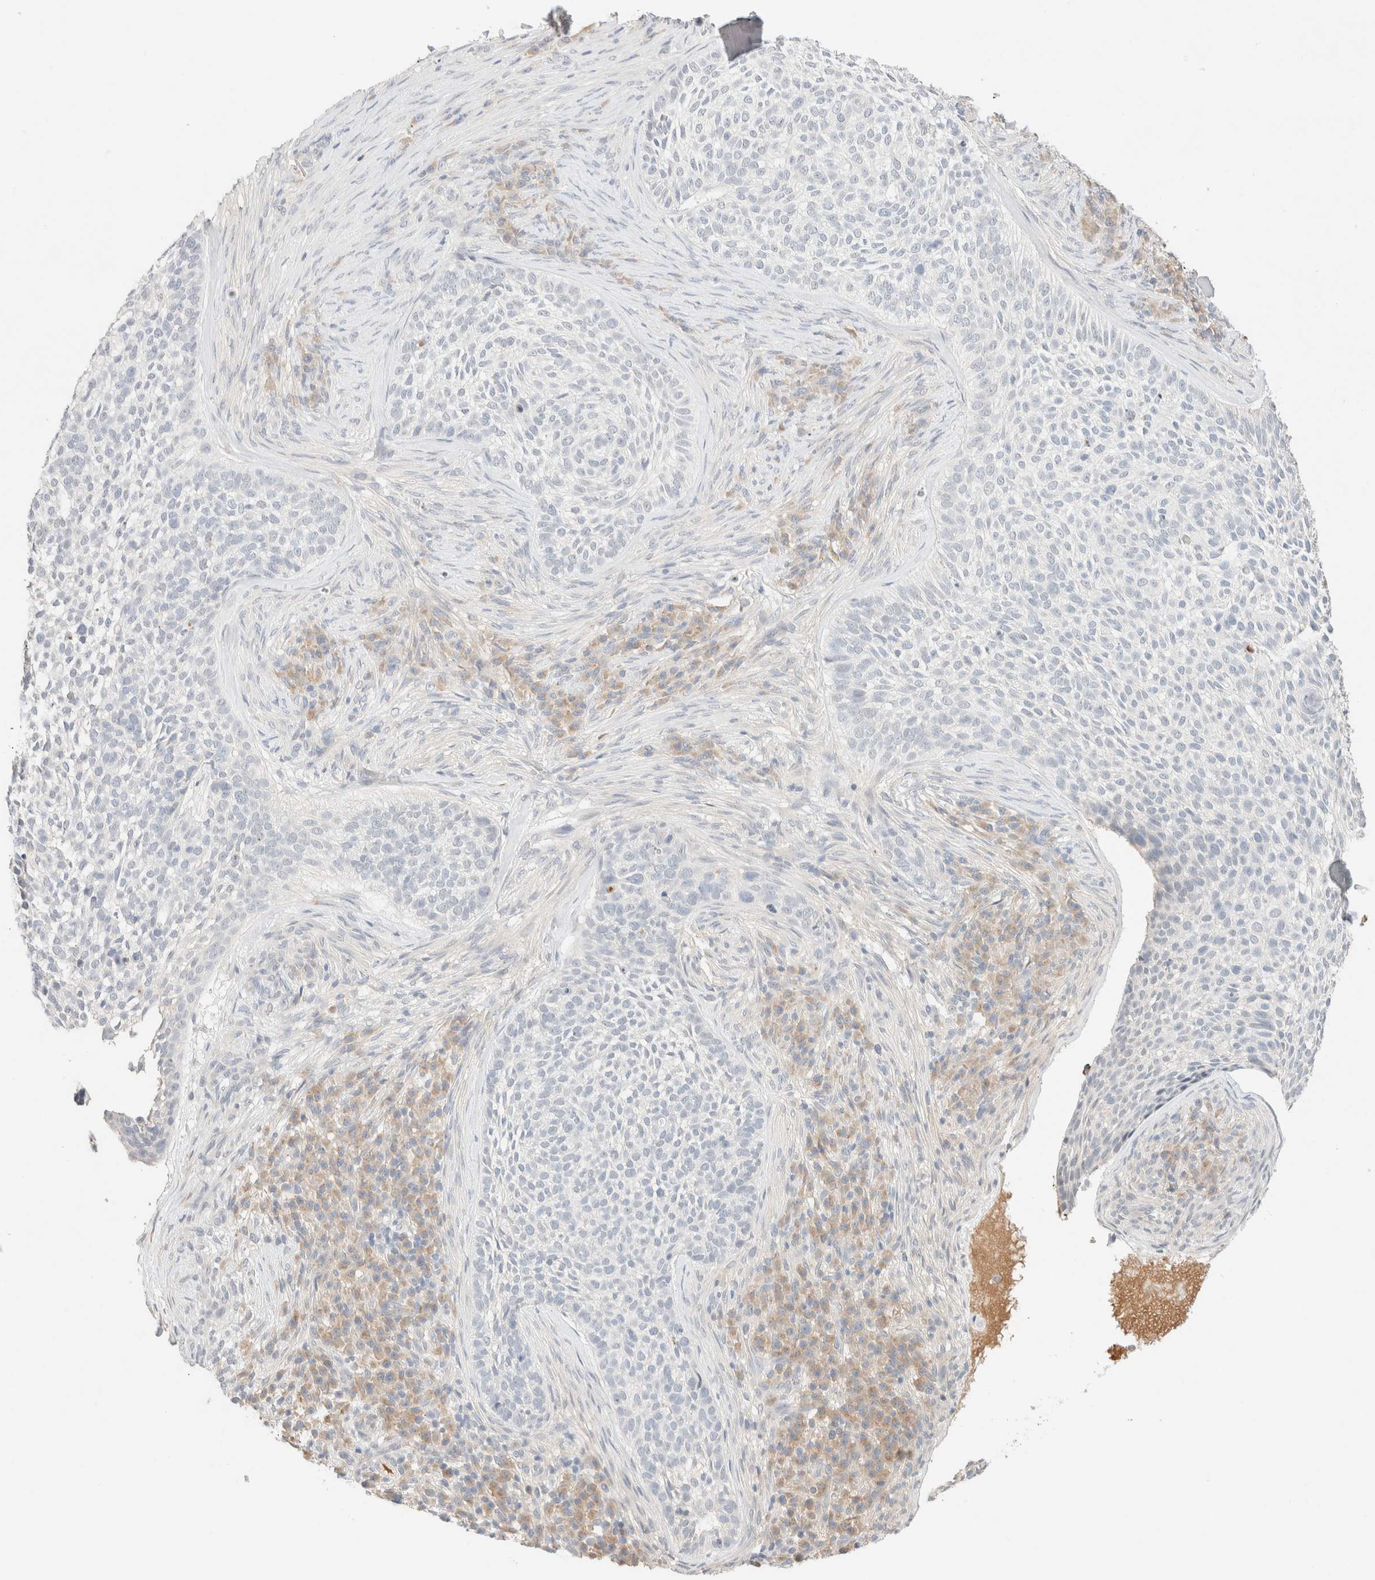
{"staining": {"intensity": "negative", "quantity": "none", "location": "none"}, "tissue": "skin cancer", "cell_type": "Tumor cells", "image_type": "cancer", "snomed": [{"axis": "morphology", "description": "Basal cell carcinoma"}, {"axis": "topography", "description": "Skin"}], "caption": "Tumor cells show no significant protein positivity in basal cell carcinoma (skin). Brightfield microscopy of IHC stained with DAB (brown) and hematoxylin (blue), captured at high magnification.", "gene": "SNTB1", "patient": {"sex": "female", "age": 64}}